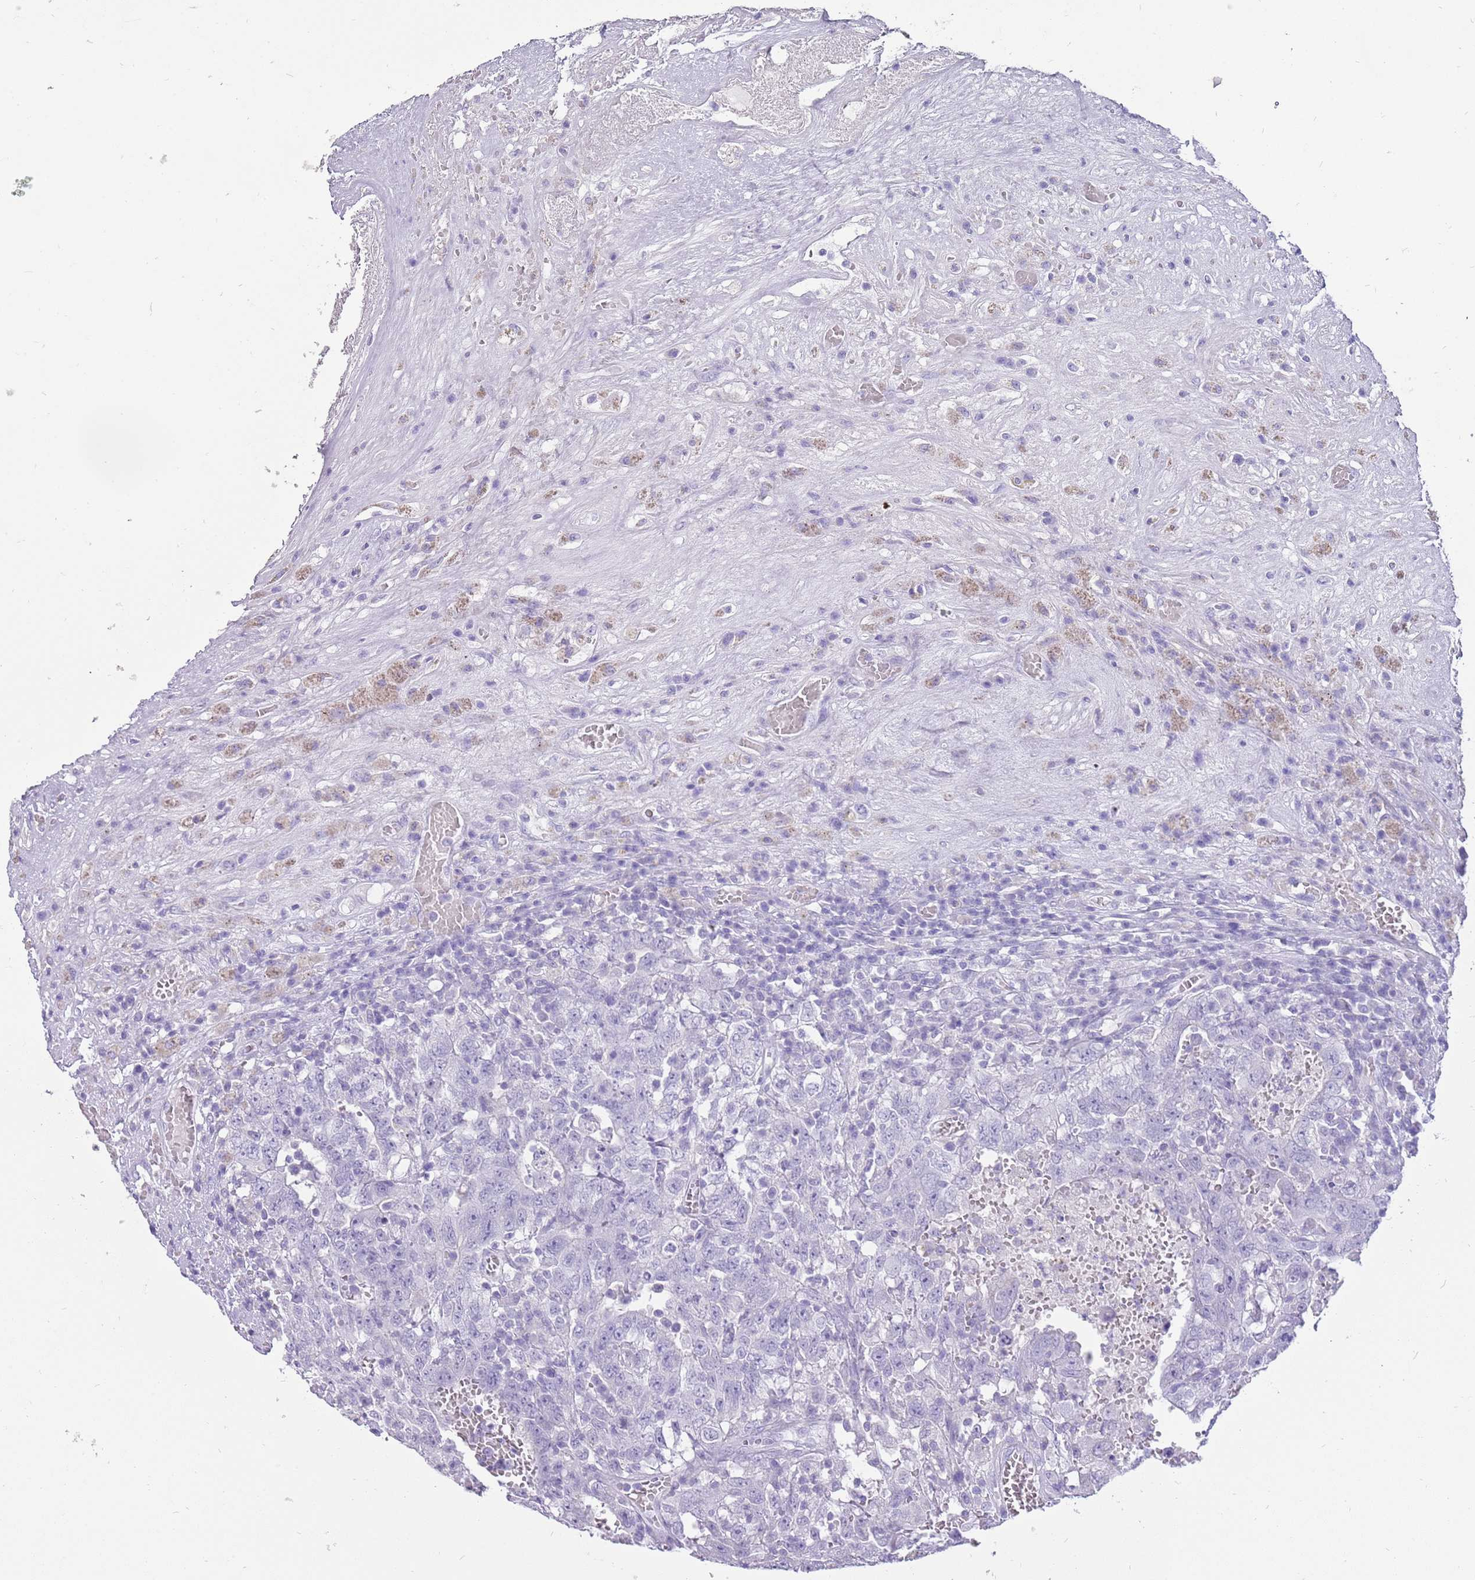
{"staining": {"intensity": "negative", "quantity": "none", "location": "none"}, "tissue": "testis cancer", "cell_type": "Tumor cells", "image_type": "cancer", "snomed": [{"axis": "morphology", "description": "Carcinoma, Embryonal, NOS"}, {"axis": "topography", "description": "Testis"}], "caption": "DAB immunohistochemical staining of human testis cancer shows no significant expression in tumor cells.", "gene": "NBPF3", "patient": {"sex": "male", "age": 26}}